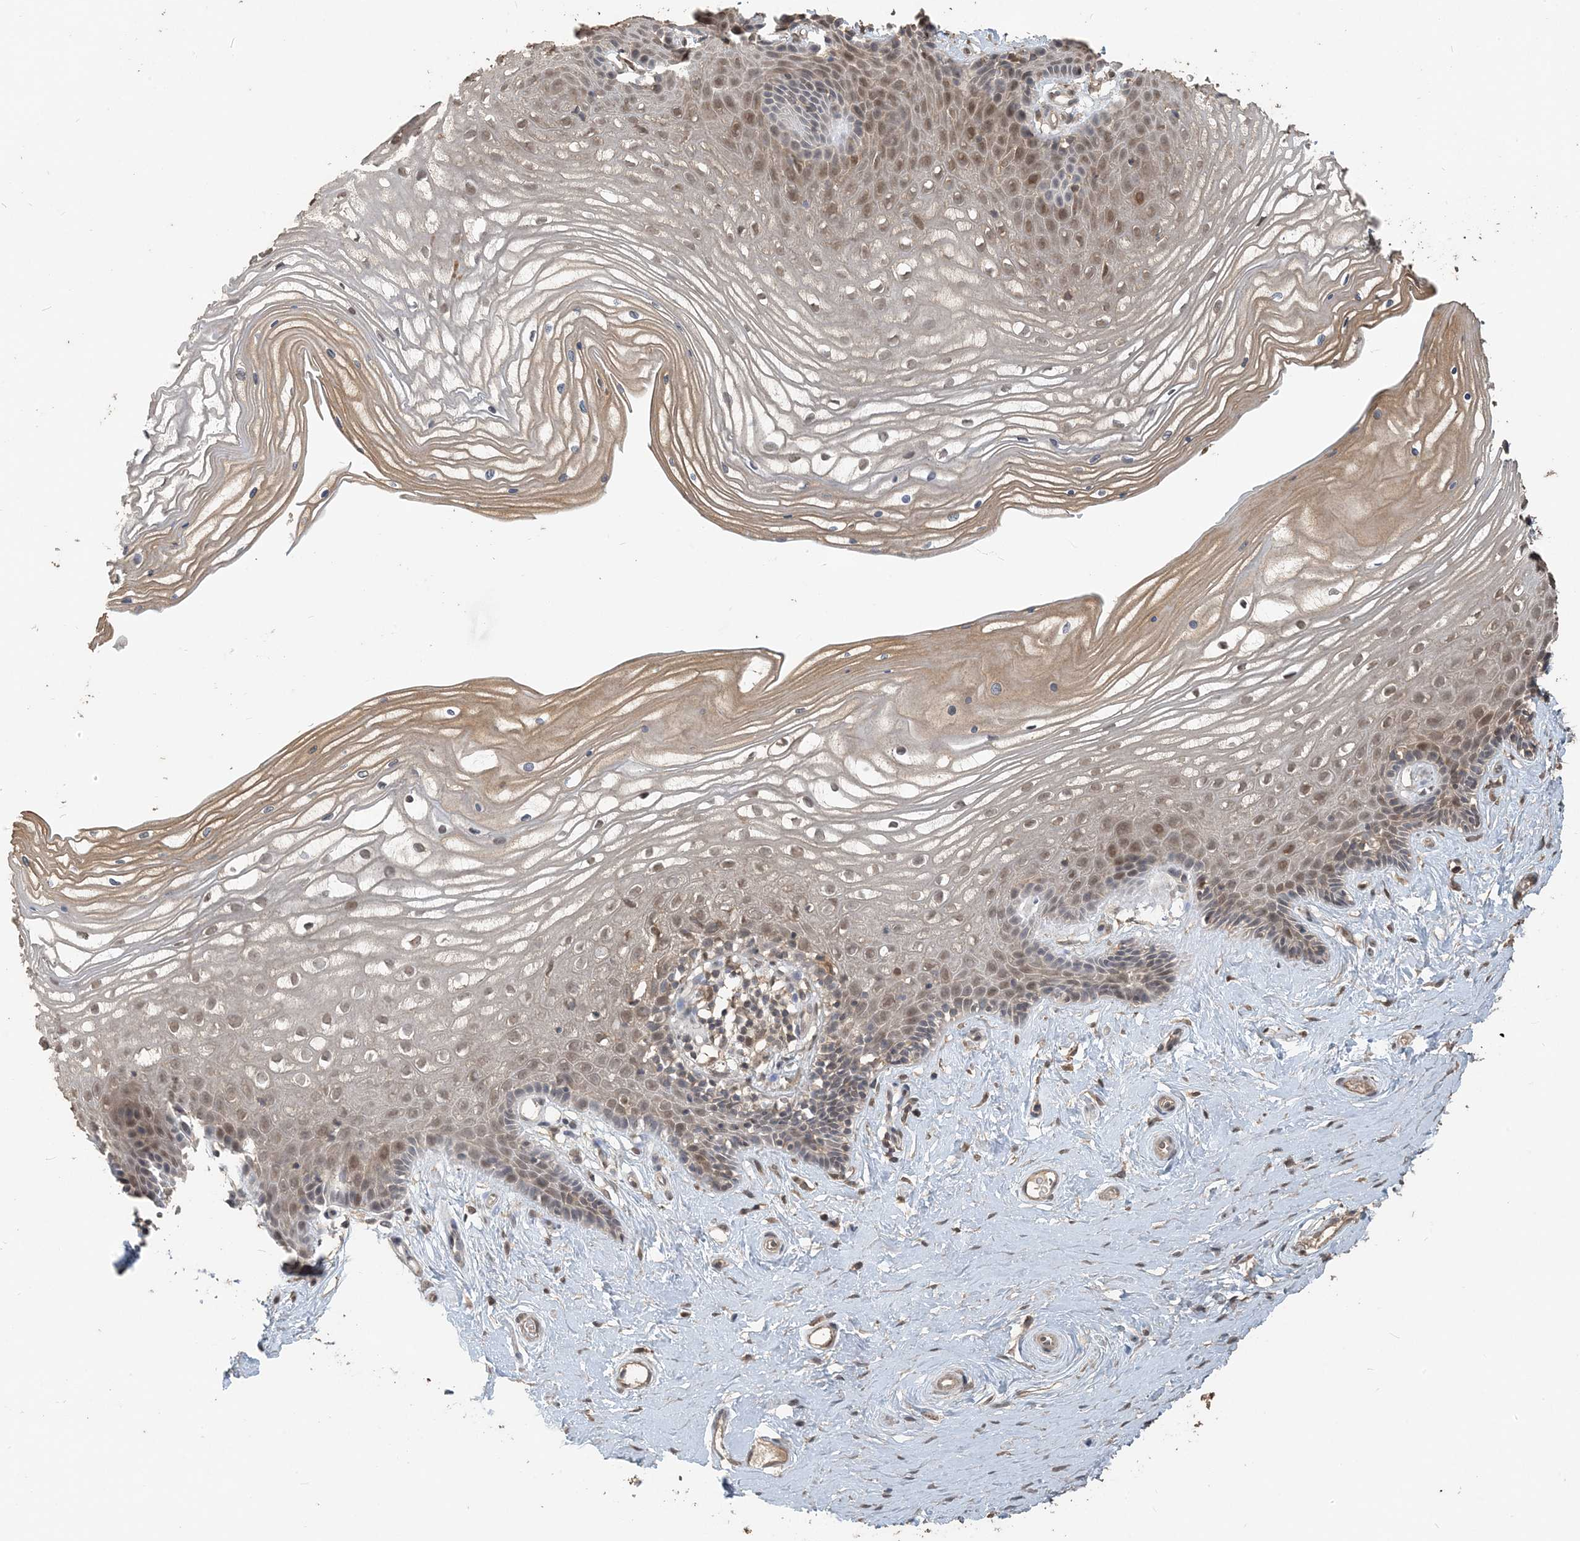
{"staining": {"intensity": "moderate", "quantity": "<25%", "location": "cytoplasmic/membranous,nuclear"}, "tissue": "vagina", "cell_type": "Squamous epithelial cells", "image_type": "normal", "snomed": [{"axis": "morphology", "description": "Normal tissue, NOS"}, {"axis": "topography", "description": "Vagina"}, {"axis": "topography", "description": "Cervix"}], "caption": "Protein expression analysis of unremarkable vagina demonstrates moderate cytoplasmic/membranous,nuclear positivity in about <25% of squamous epithelial cells. Using DAB (3,3'-diaminobenzidine) (brown) and hematoxylin (blue) stains, captured at high magnification using brightfield microscopy.", "gene": "ZC3H12A", "patient": {"sex": "female", "age": 40}}